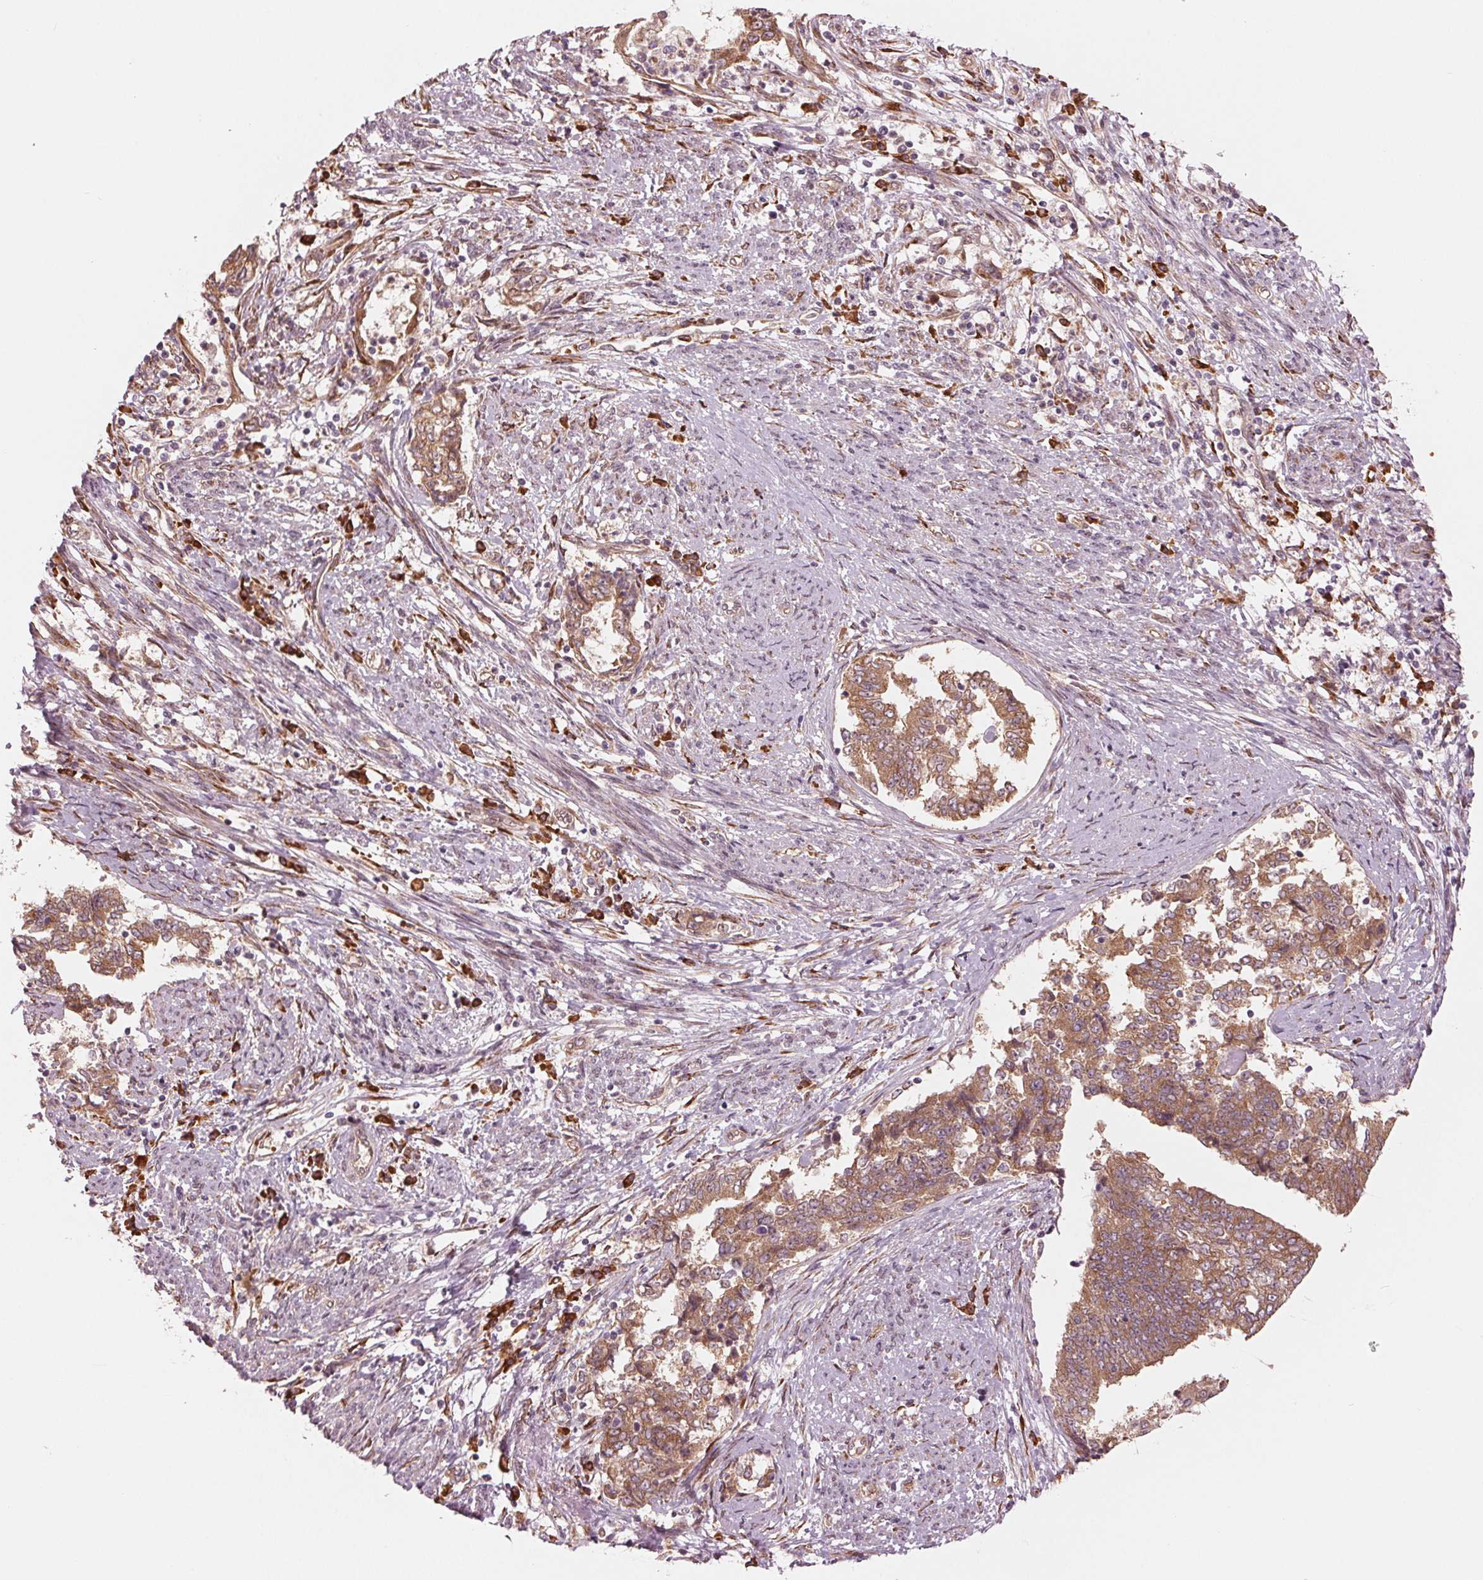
{"staining": {"intensity": "moderate", "quantity": ">75%", "location": "cytoplasmic/membranous"}, "tissue": "endometrial cancer", "cell_type": "Tumor cells", "image_type": "cancer", "snomed": [{"axis": "morphology", "description": "Adenocarcinoma, NOS"}, {"axis": "topography", "description": "Endometrium"}], "caption": "This is a histology image of immunohistochemistry (IHC) staining of adenocarcinoma (endometrial), which shows moderate staining in the cytoplasmic/membranous of tumor cells.", "gene": "CMIP", "patient": {"sex": "female", "age": 65}}